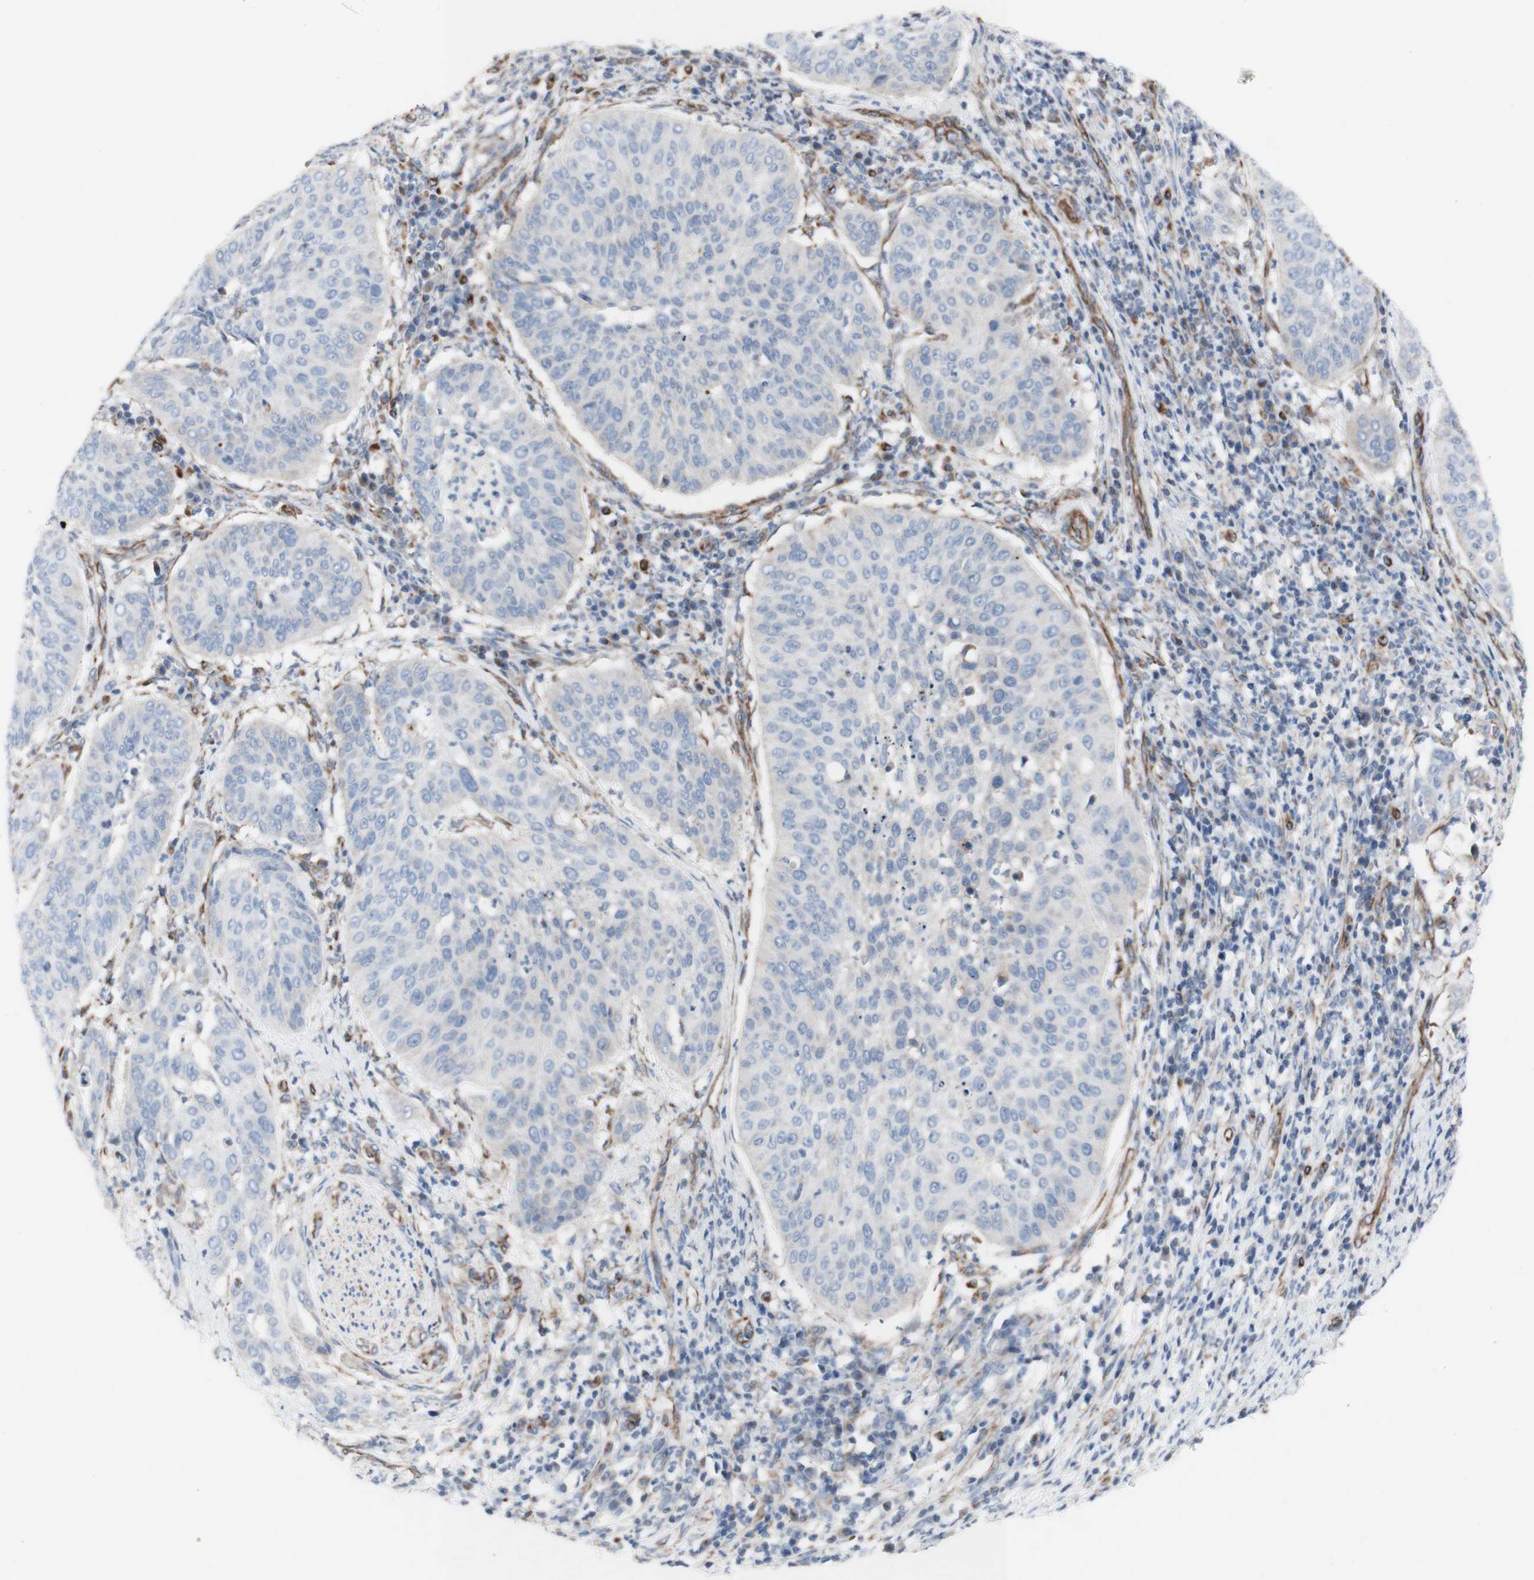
{"staining": {"intensity": "negative", "quantity": "none", "location": "none"}, "tissue": "cervical cancer", "cell_type": "Tumor cells", "image_type": "cancer", "snomed": [{"axis": "morphology", "description": "Normal tissue, NOS"}, {"axis": "morphology", "description": "Squamous cell carcinoma, NOS"}, {"axis": "topography", "description": "Cervix"}], "caption": "This is a photomicrograph of immunohistochemistry (IHC) staining of squamous cell carcinoma (cervical), which shows no positivity in tumor cells.", "gene": "AGPAT5", "patient": {"sex": "female", "age": 39}}